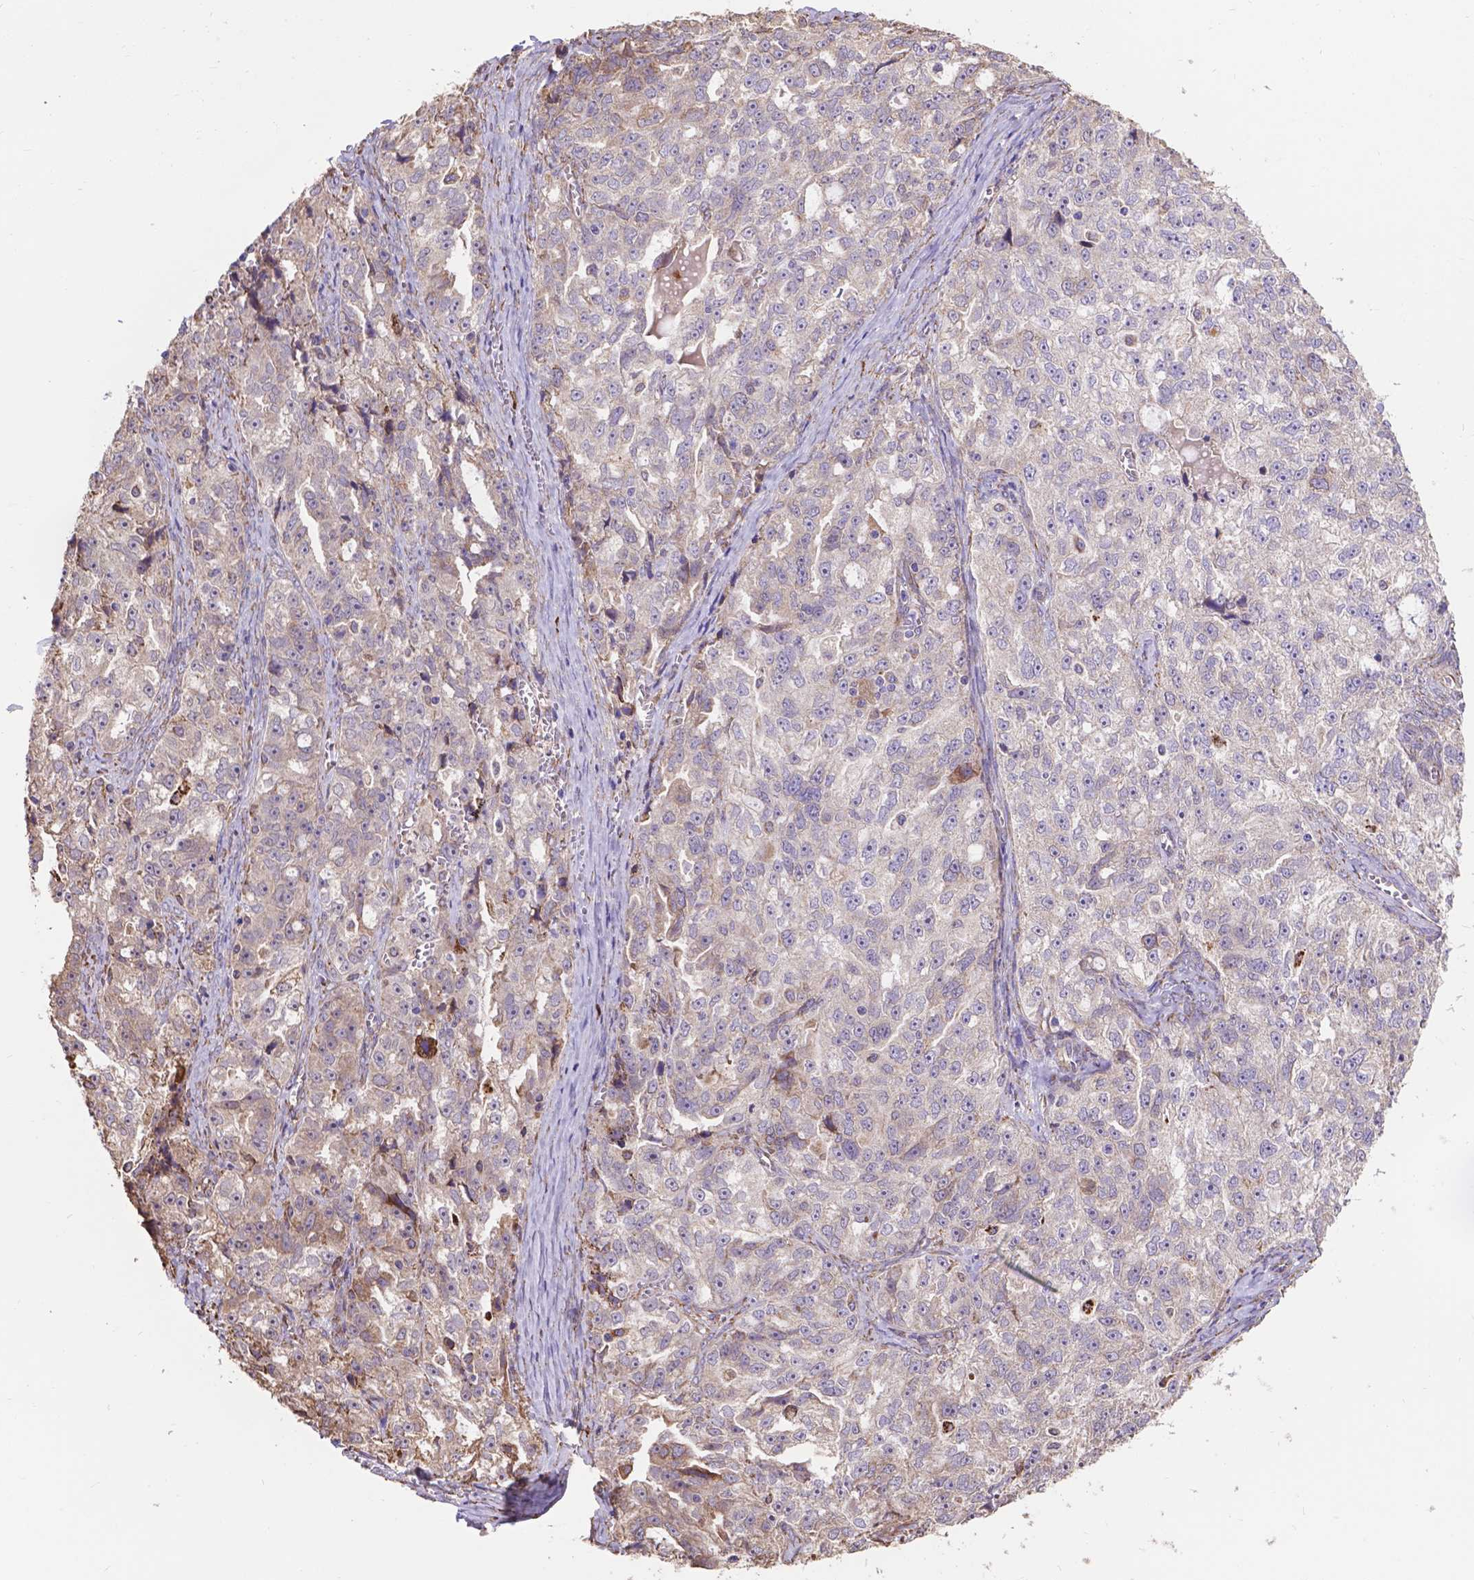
{"staining": {"intensity": "negative", "quantity": "none", "location": "none"}, "tissue": "ovarian cancer", "cell_type": "Tumor cells", "image_type": "cancer", "snomed": [{"axis": "morphology", "description": "Cystadenocarcinoma, serous, NOS"}, {"axis": "topography", "description": "Ovary"}], "caption": "Tumor cells show no significant positivity in ovarian cancer.", "gene": "IPO11", "patient": {"sex": "female", "age": 51}}